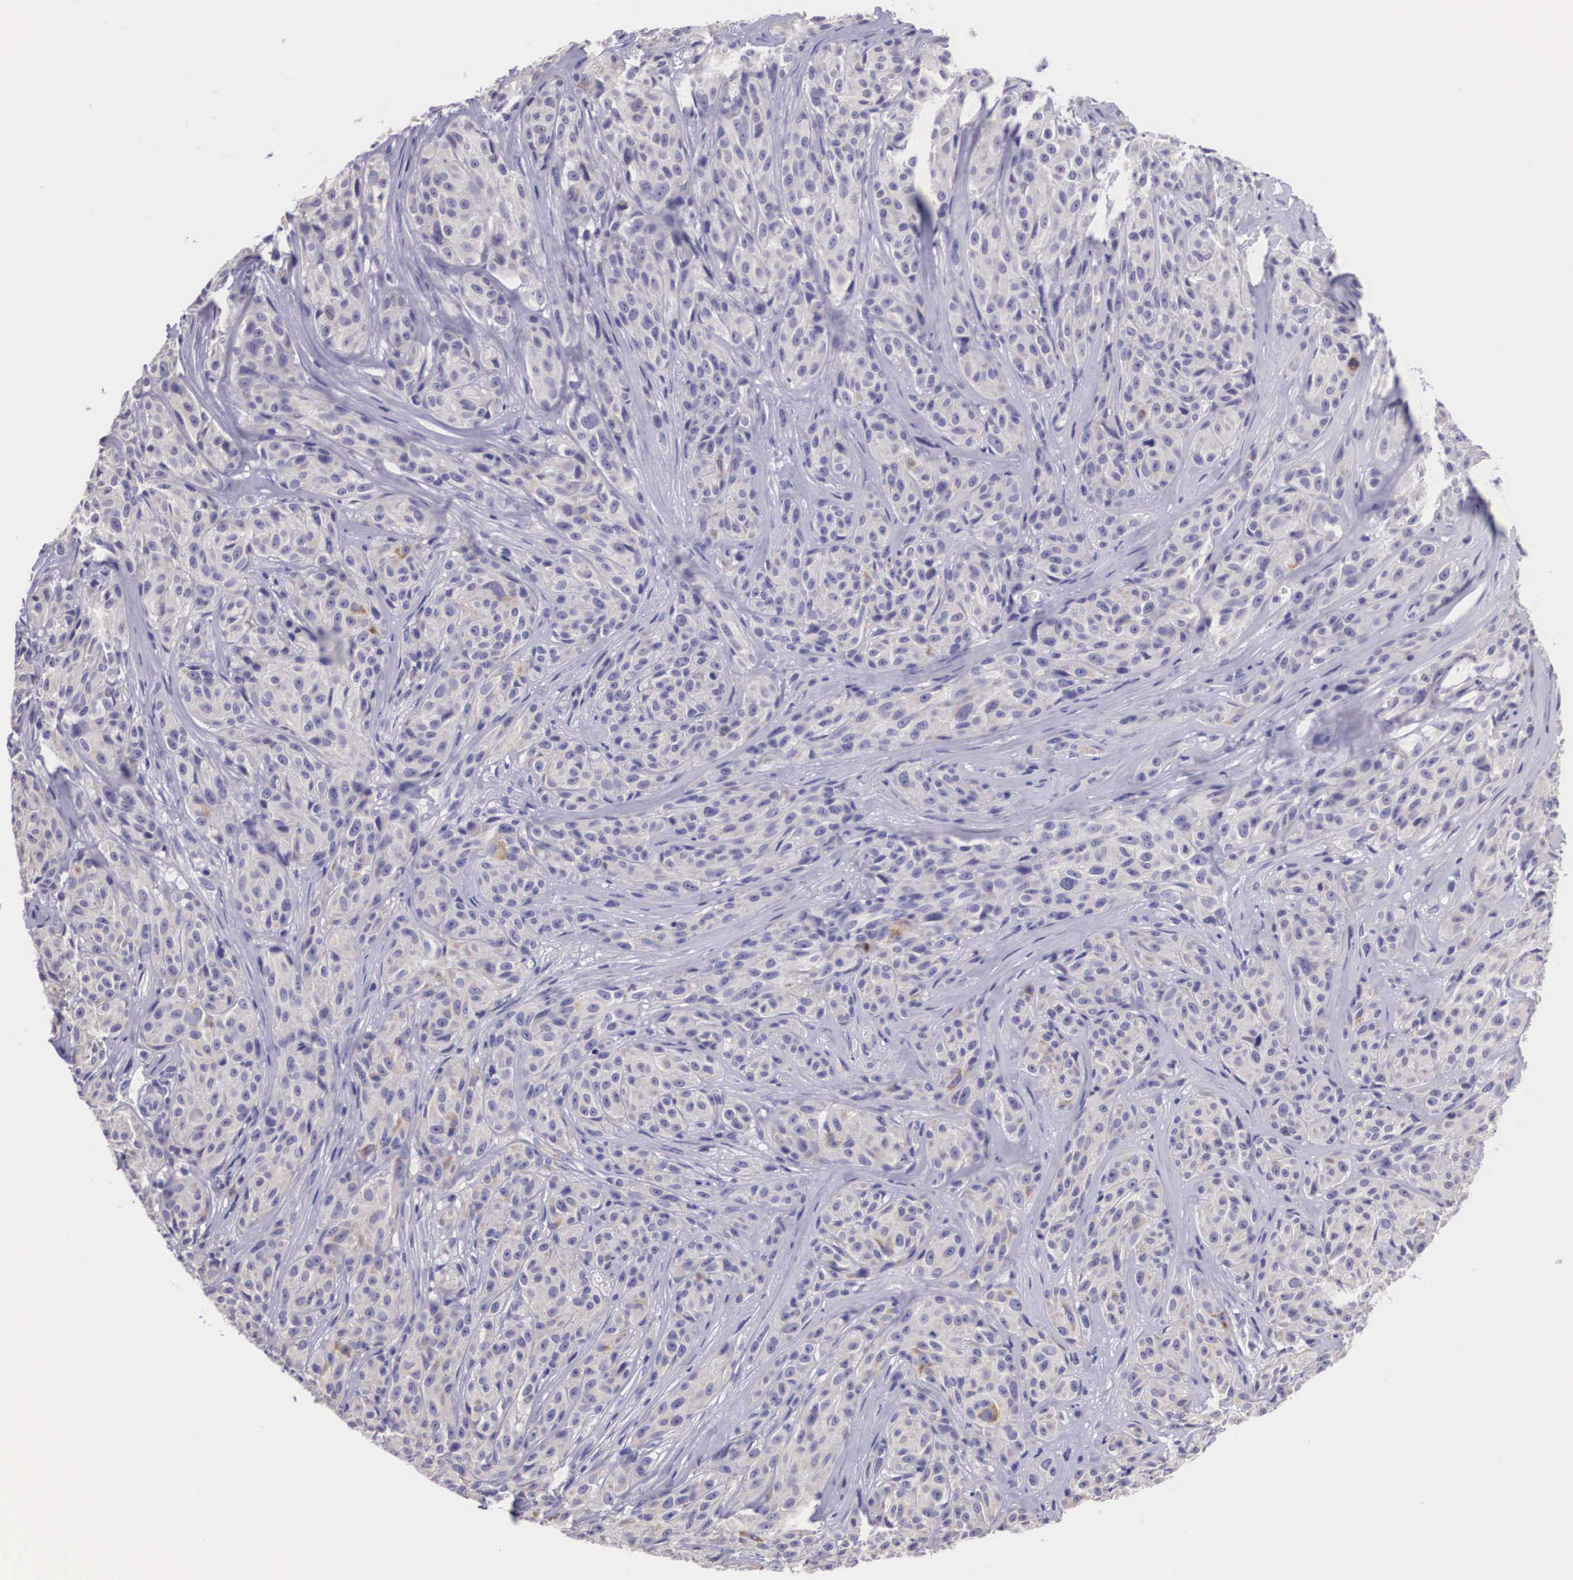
{"staining": {"intensity": "negative", "quantity": "none", "location": "none"}, "tissue": "melanoma", "cell_type": "Tumor cells", "image_type": "cancer", "snomed": [{"axis": "morphology", "description": "Malignant melanoma, NOS"}, {"axis": "topography", "description": "Skin"}], "caption": "This histopathology image is of malignant melanoma stained with immunohistochemistry to label a protein in brown with the nuclei are counter-stained blue. There is no positivity in tumor cells. (DAB (3,3'-diaminobenzidine) immunohistochemistry, high magnification).", "gene": "ARG2", "patient": {"sex": "male", "age": 56}}